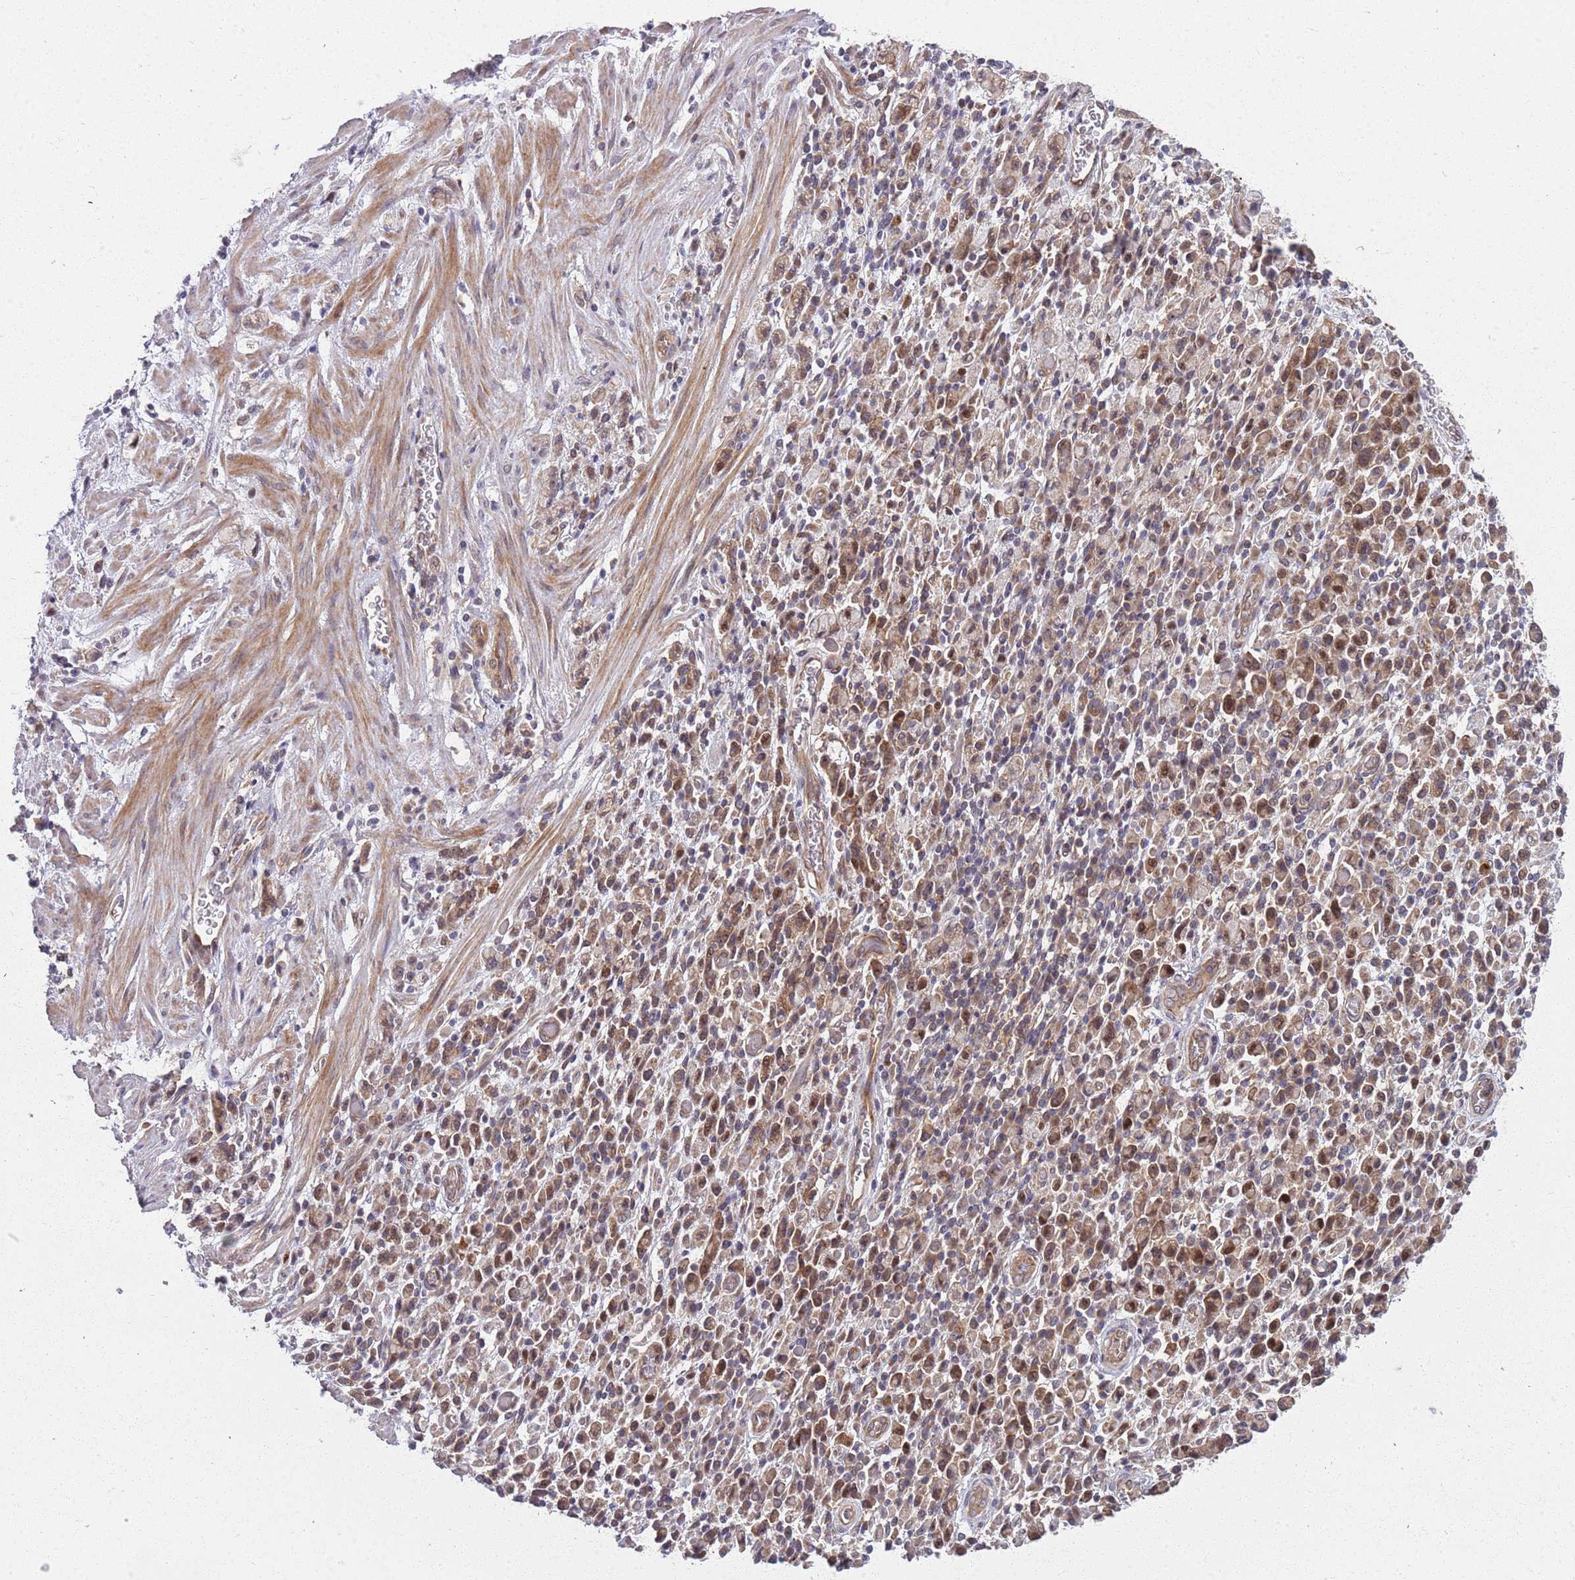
{"staining": {"intensity": "moderate", "quantity": "25%-75%", "location": "nuclear"}, "tissue": "stomach cancer", "cell_type": "Tumor cells", "image_type": "cancer", "snomed": [{"axis": "morphology", "description": "Adenocarcinoma, NOS"}, {"axis": "topography", "description": "Stomach"}], "caption": "About 25%-75% of tumor cells in human stomach cancer demonstrate moderate nuclear protein expression as visualized by brown immunohistochemical staining.", "gene": "GGA1", "patient": {"sex": "male", "age": 77}}